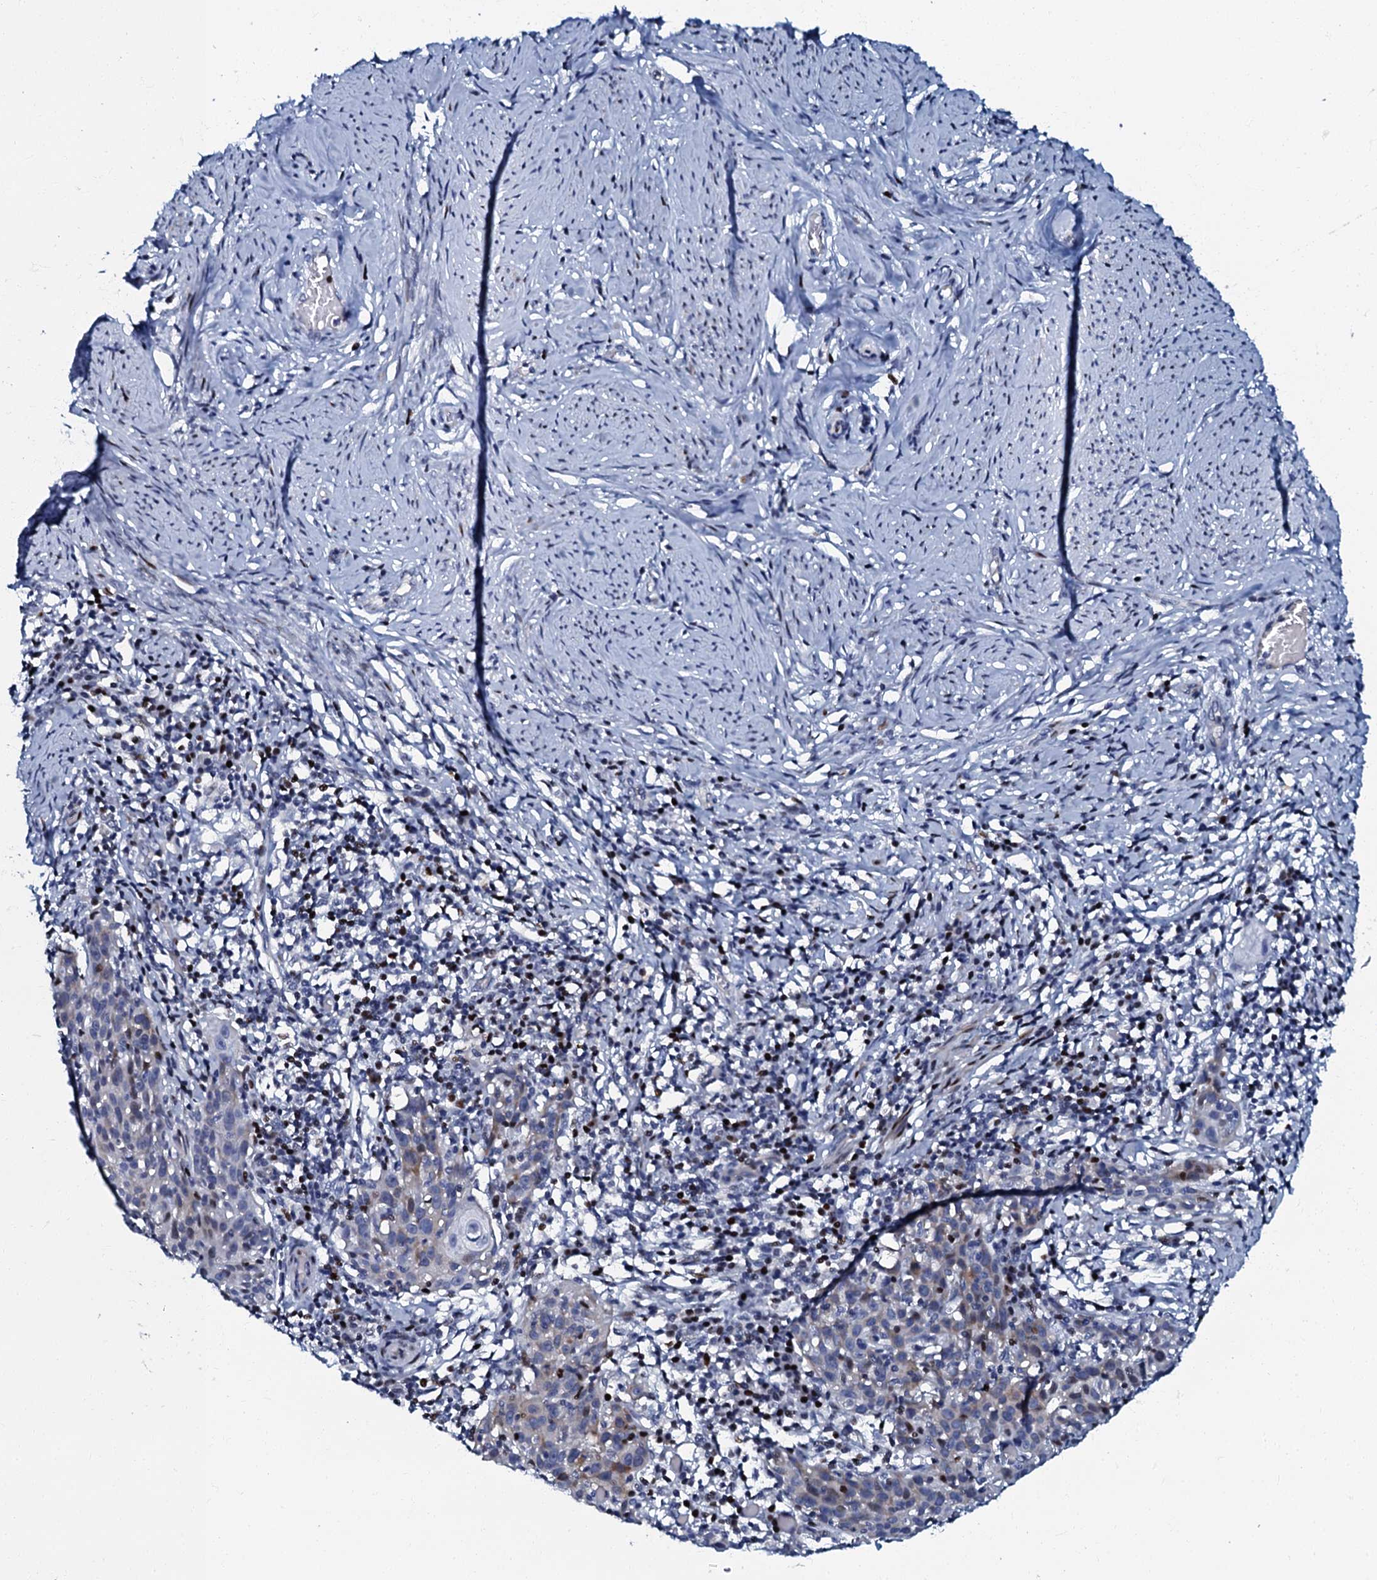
{"staining": {"intensity": "moderate", "quantity": "<25%", "location": "cytoplasmic/membranous"}, "tissue": "cervical cancer", "cell_type": "Tumor cells", "image_type": "cancer", "snomed": [{"axis": "morphology", "description": "Squamous cell carcinoma, NOS"}, {"axis": "topography", "description": "Cervix"}], "caption": "Cervical cancer (squamous cell carcinoma) stained with IHC demonstrates moderate cytoplasmic/membranous positivity in approximately <25% of tumor cells.", "gene": "MFSD5", "patient": {"sex": "female", "age": 50}}